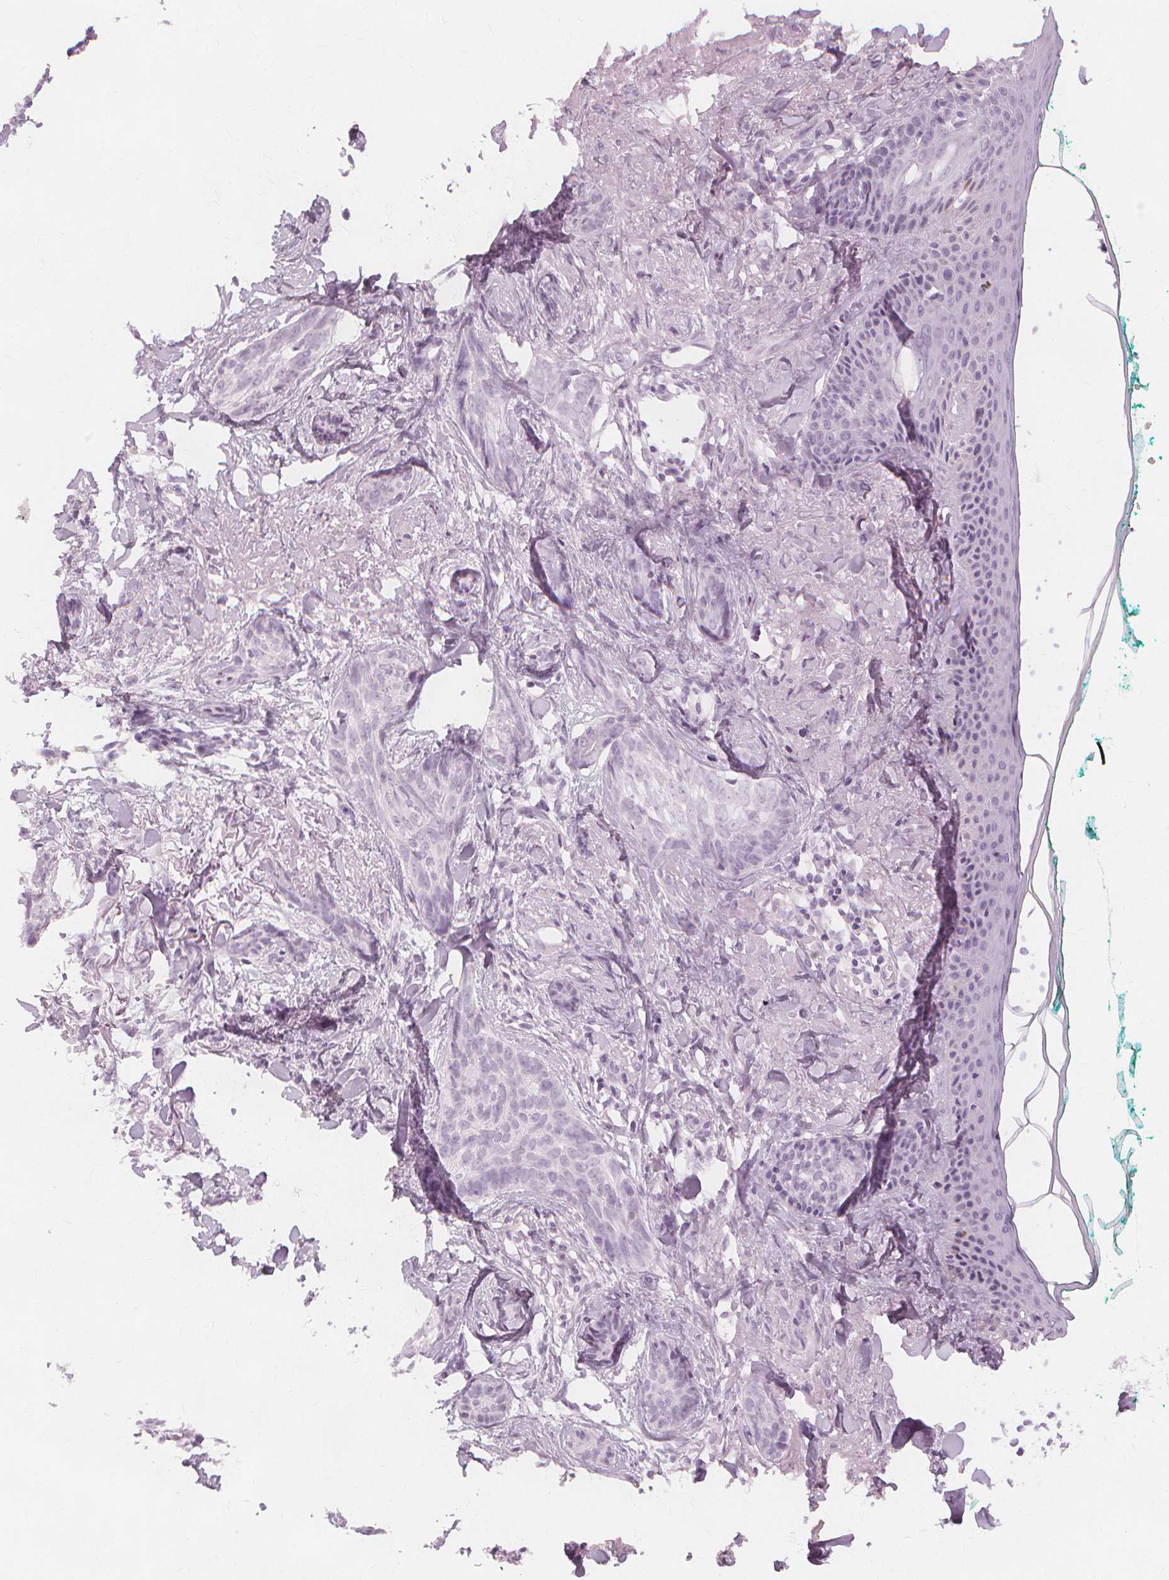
{"staining": {"intensity": "negative", "quantity": "none", "location": "none"}, "tissue": "skin cancer", "cell_type": "Tumor cells", "image_type": "cancer", "snomed": [{"axis": "morphology", "description": "Basal cell carcinoma"}, {"axis": "topography", "description": "Skin"}], "caption": "Tumor cells are negative for brown protein staining in skin basal cell carcinoma.", "gene": "TFF1", "patient": {"sex": "female", "age": 78}}